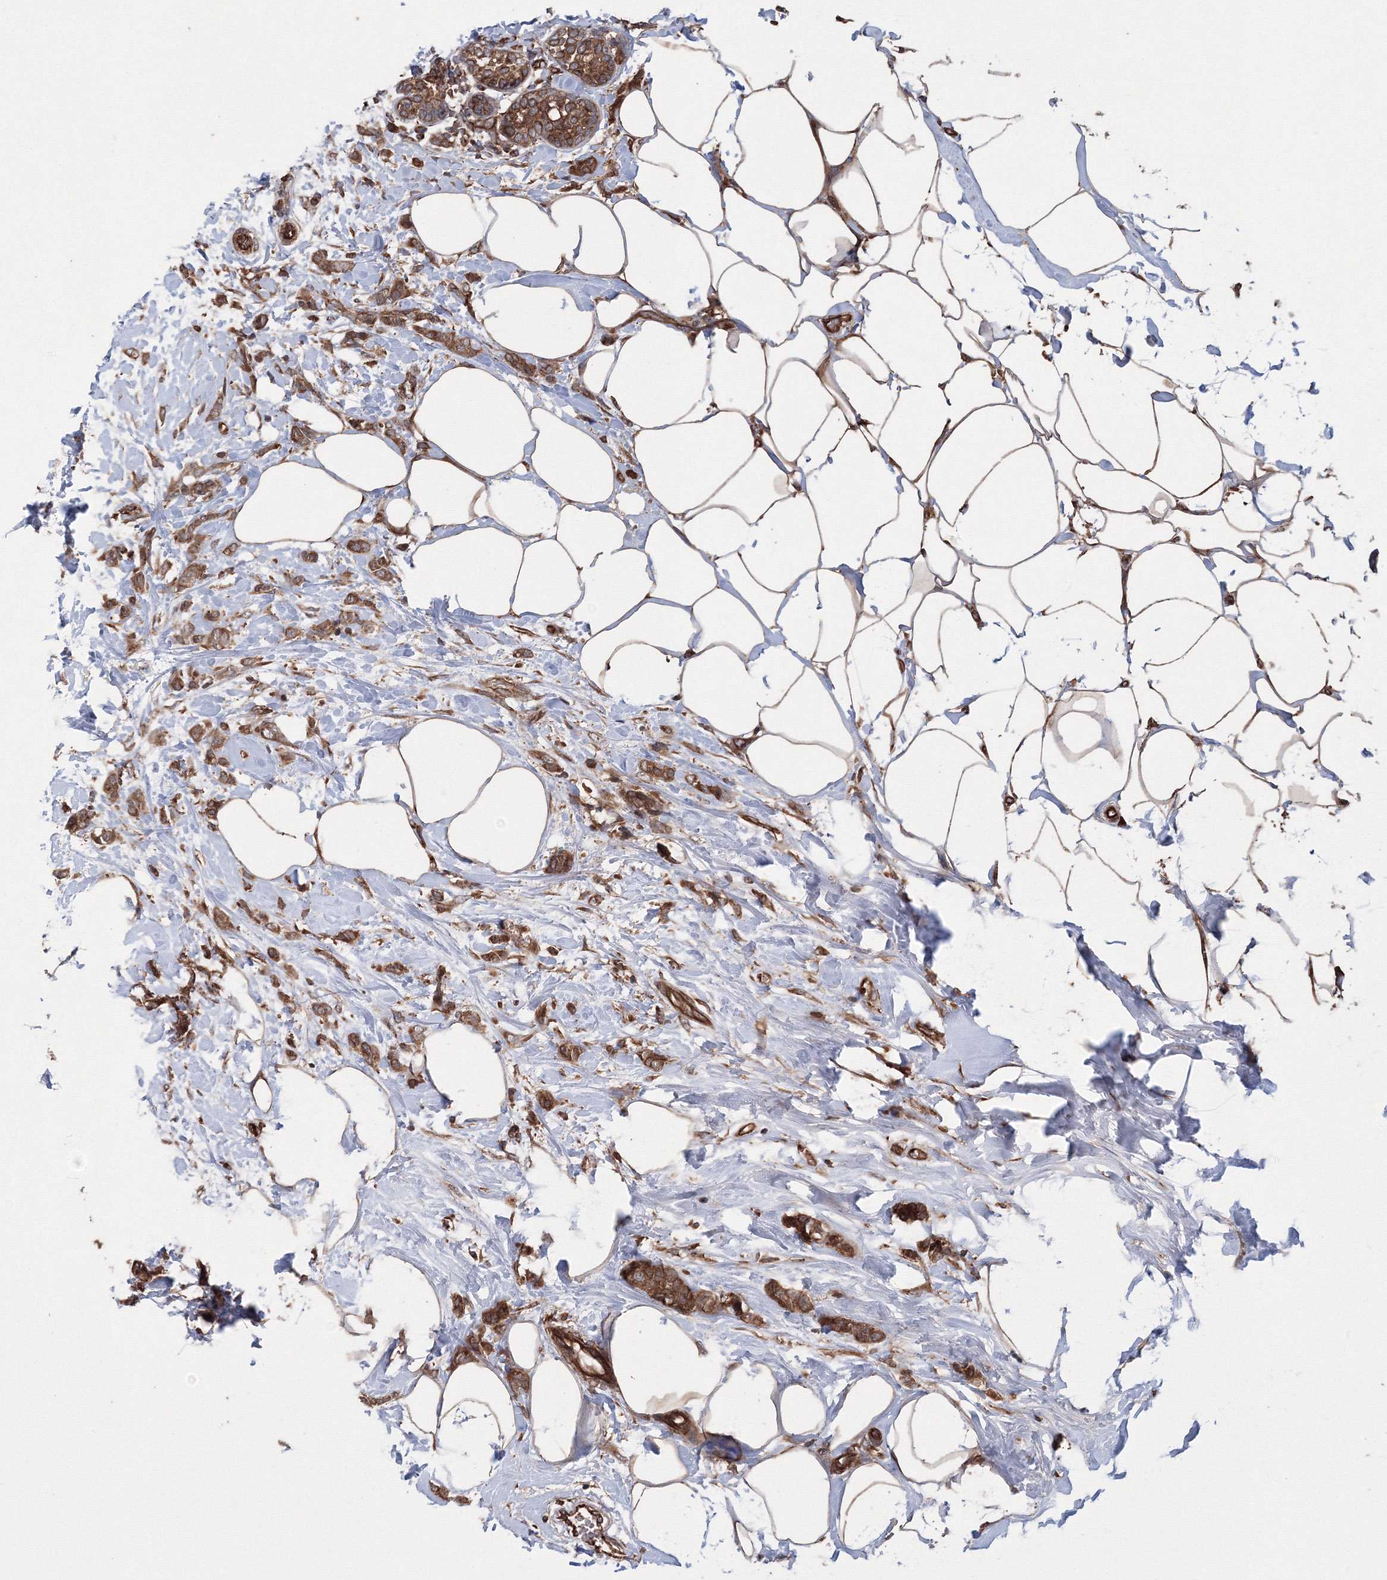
{"staining": {"intensity": "strong", "quantity": ">75%", "location": "cytoplasmic/membranous"}, "tissue": "breast cancer", "cell_type": "Tumor cells", "image_type": "cancer", "snomed": [{"axis": "morphology", "description": "Lobular carcinoma, in situ"}, {"axis": "morphology", "description": "Lobular carcinoma"}, {"axis": "topography", "description": "Breast"}], "caption": "Tumor cells exhibit strong cytoplasmic/membranous expression in approximately >75% of cells in breast cancer.", "gene": "ATG3", "patient": {"sex": "female", "age": 41}}